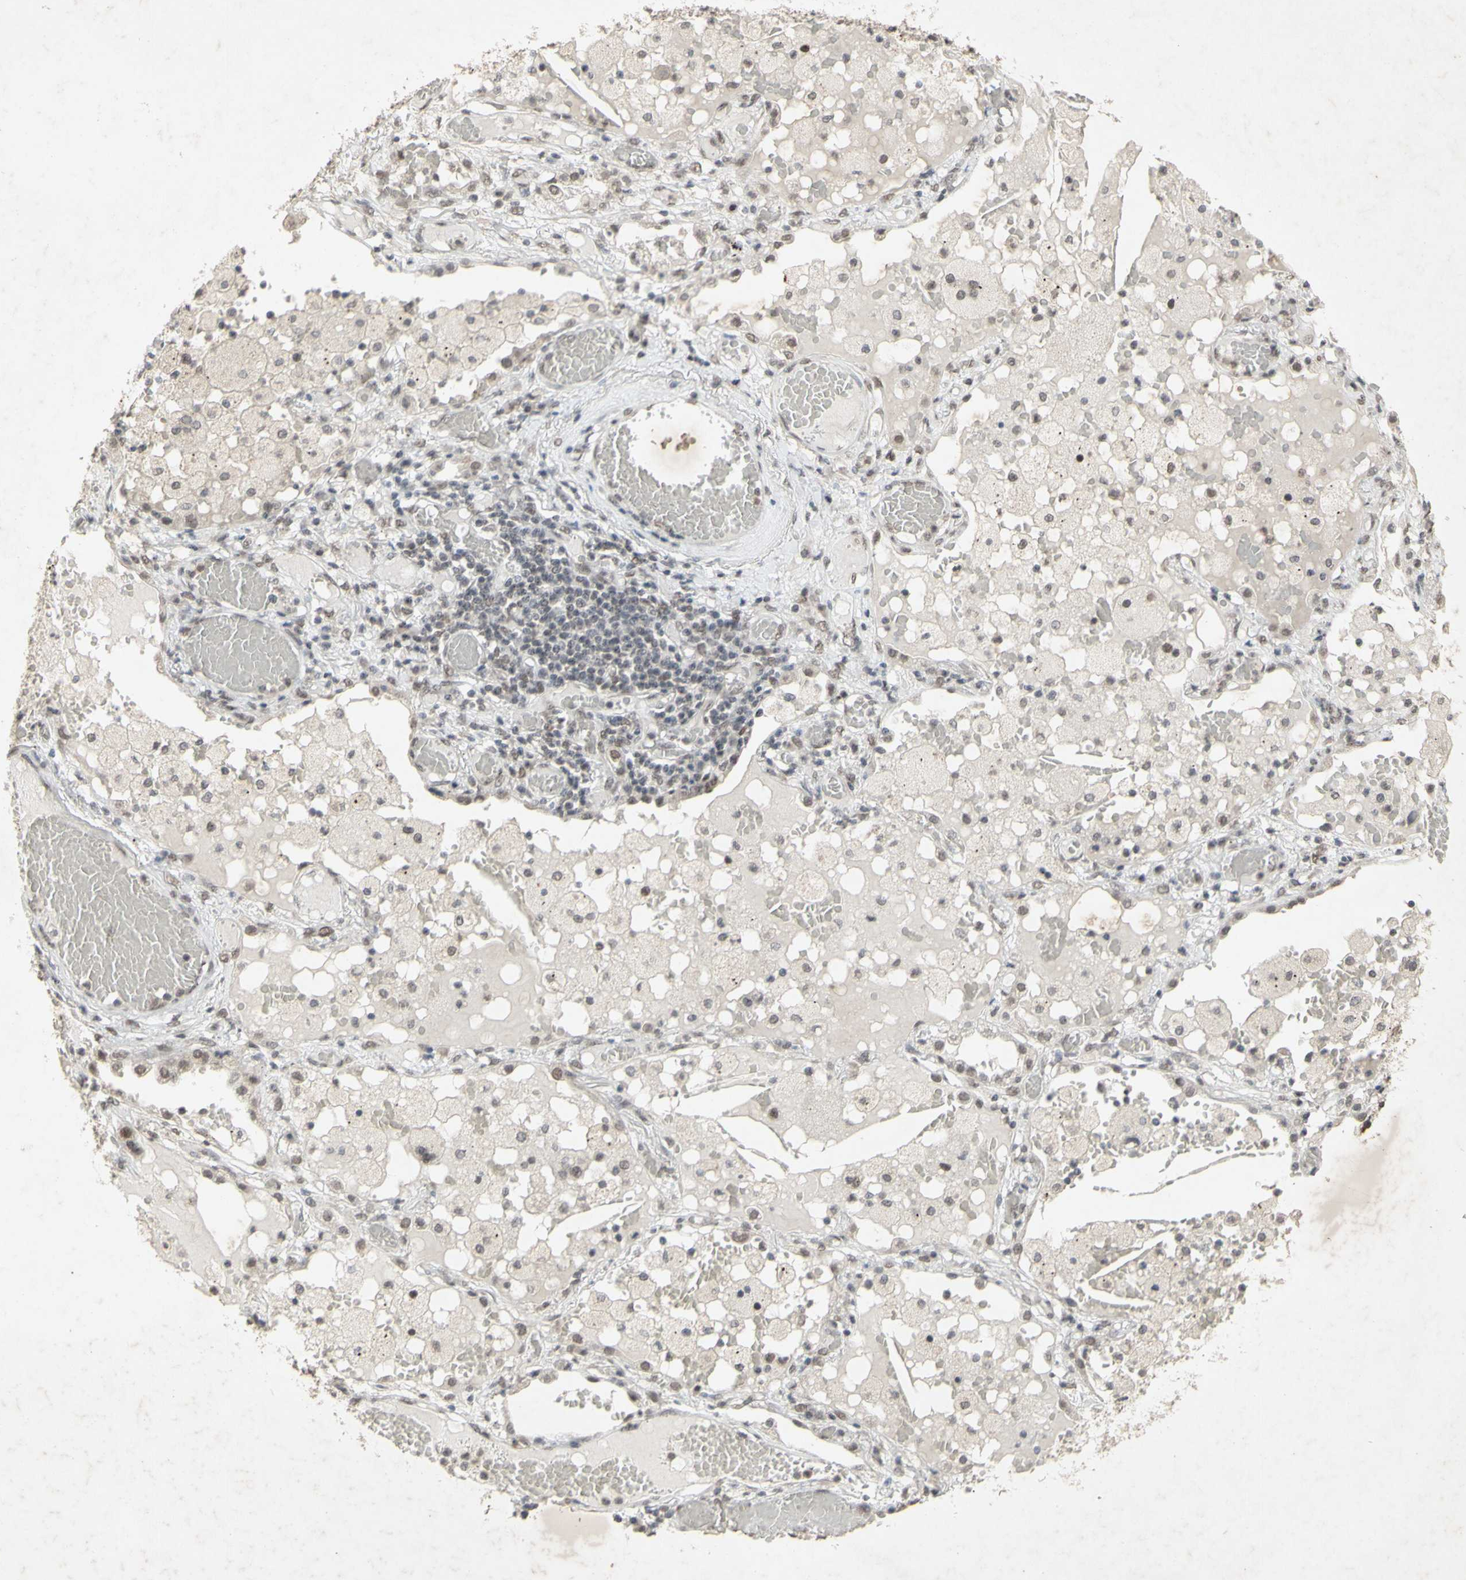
{"staining": {"intensity": "moderate", "quantity": "25%-75%", "location": "nuclear"}, "tissue": "lung cancer", "cell_type": "Tumor cells", "image_type": "cancer", "snomed": [{"axis": "morphology", "description": "Squamous cell carcinoma, NOS"}, {"axis": "topography", "description": "Lung"}], "caption": "Lung cancer (squamous cell carcinoma) stained for a protein demonstrates moderate nuclear positivity in tumor cells.", "gene": "CENPB", "patient": {"sex": "male", "age": 71}}